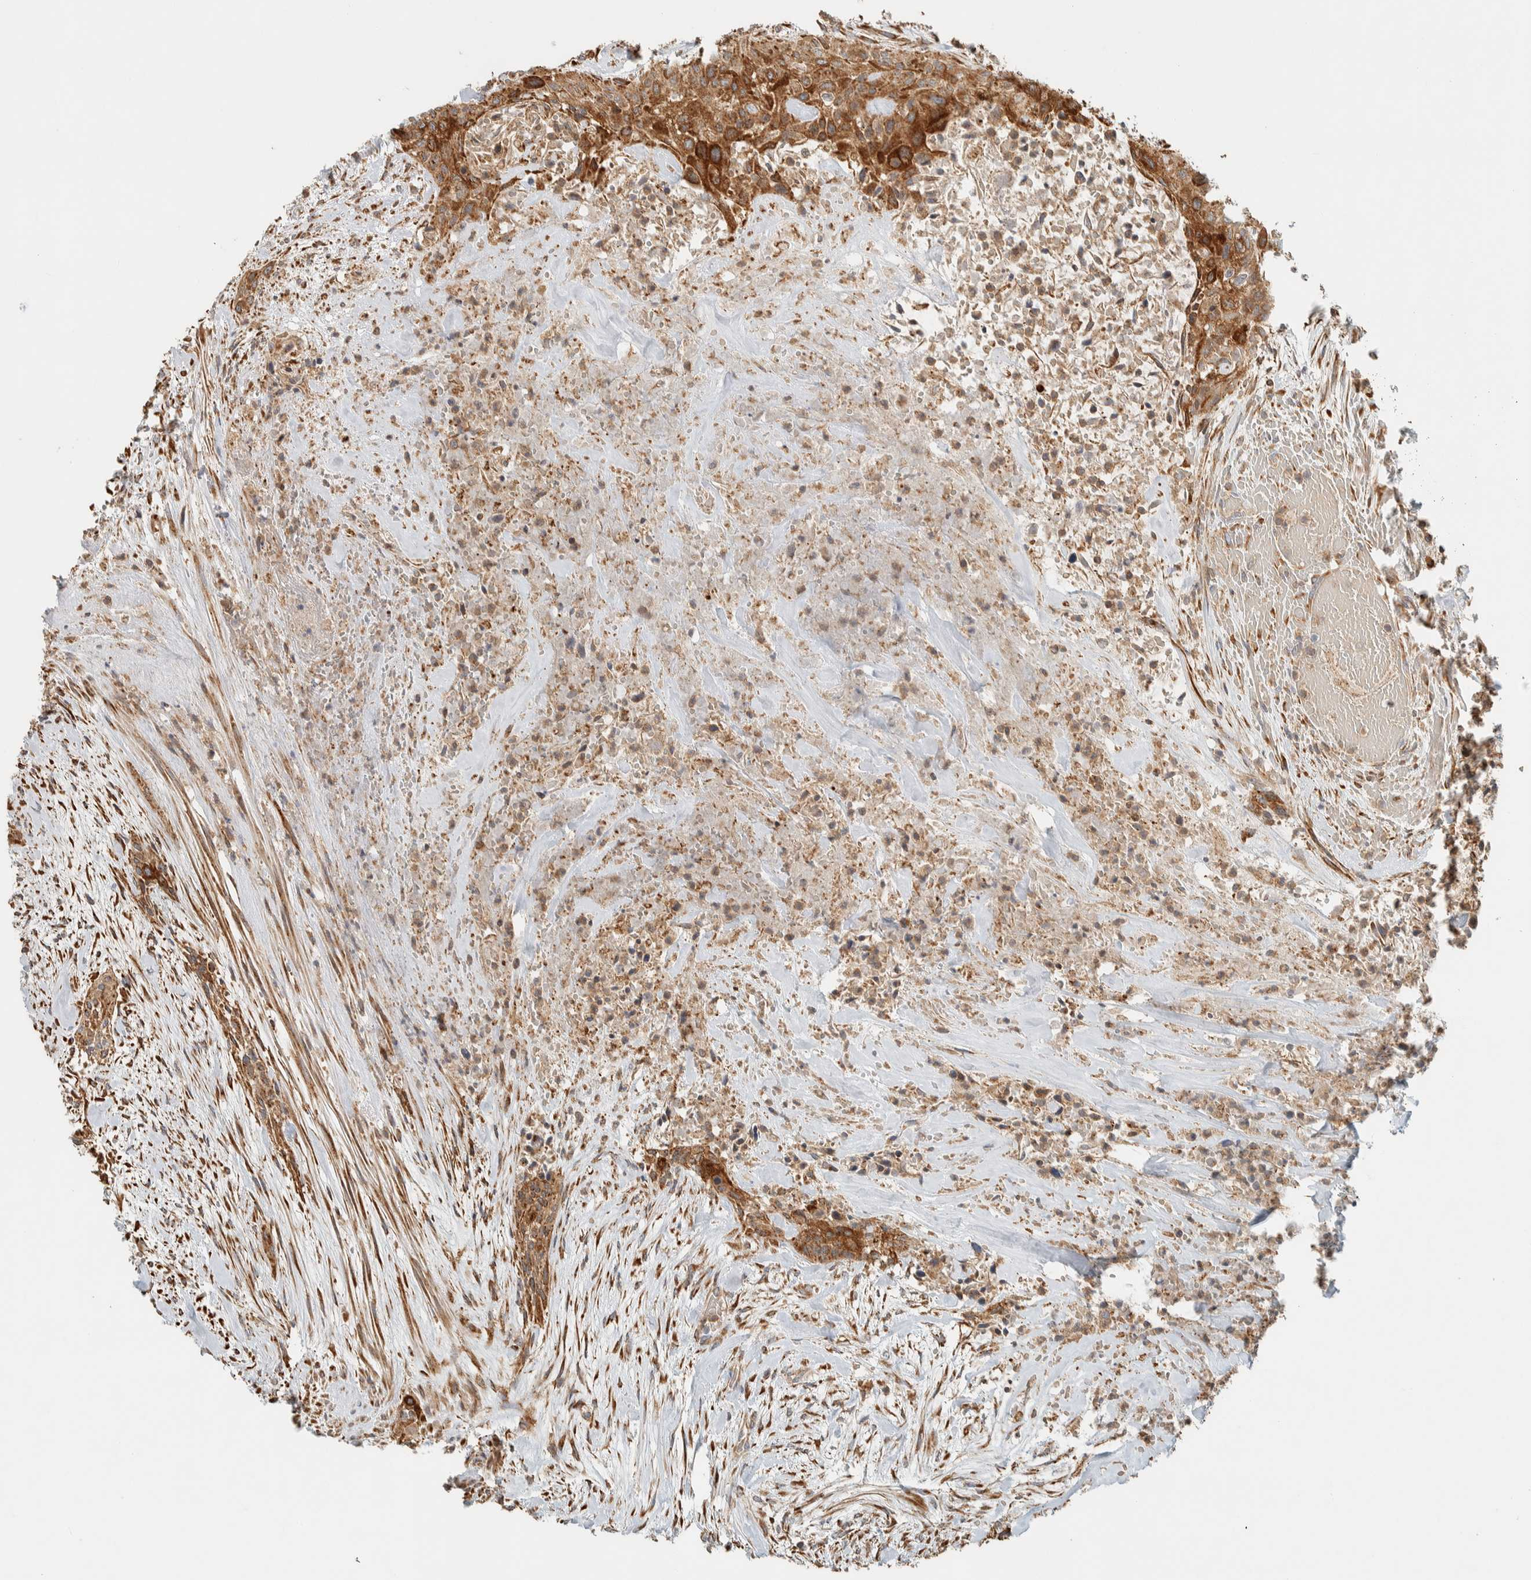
{"staining": {"intensity": "strong", "quantity": ">75%", "location": "cytoplasmic/membranous"}, "tissue": "urothelial cancer", "cell_type": "Tumor cells", "image_type": "cancer", "snomed": [{"axis": "morphology", "description": "Urothelial carcinoma, High grade"}, {"axis": "topography", "description": "Urinary bladder"}], "caption": "Urothelial carcinoma (high-grade) stained with DAB immunohistochemistry (IHC) demonstrates high levels of strong cytoplasmic/membranous positivity in about >75% of tumor cells.", "gene": "RAB11FIP1", "patient": {"sex": "male", "age": 35}}